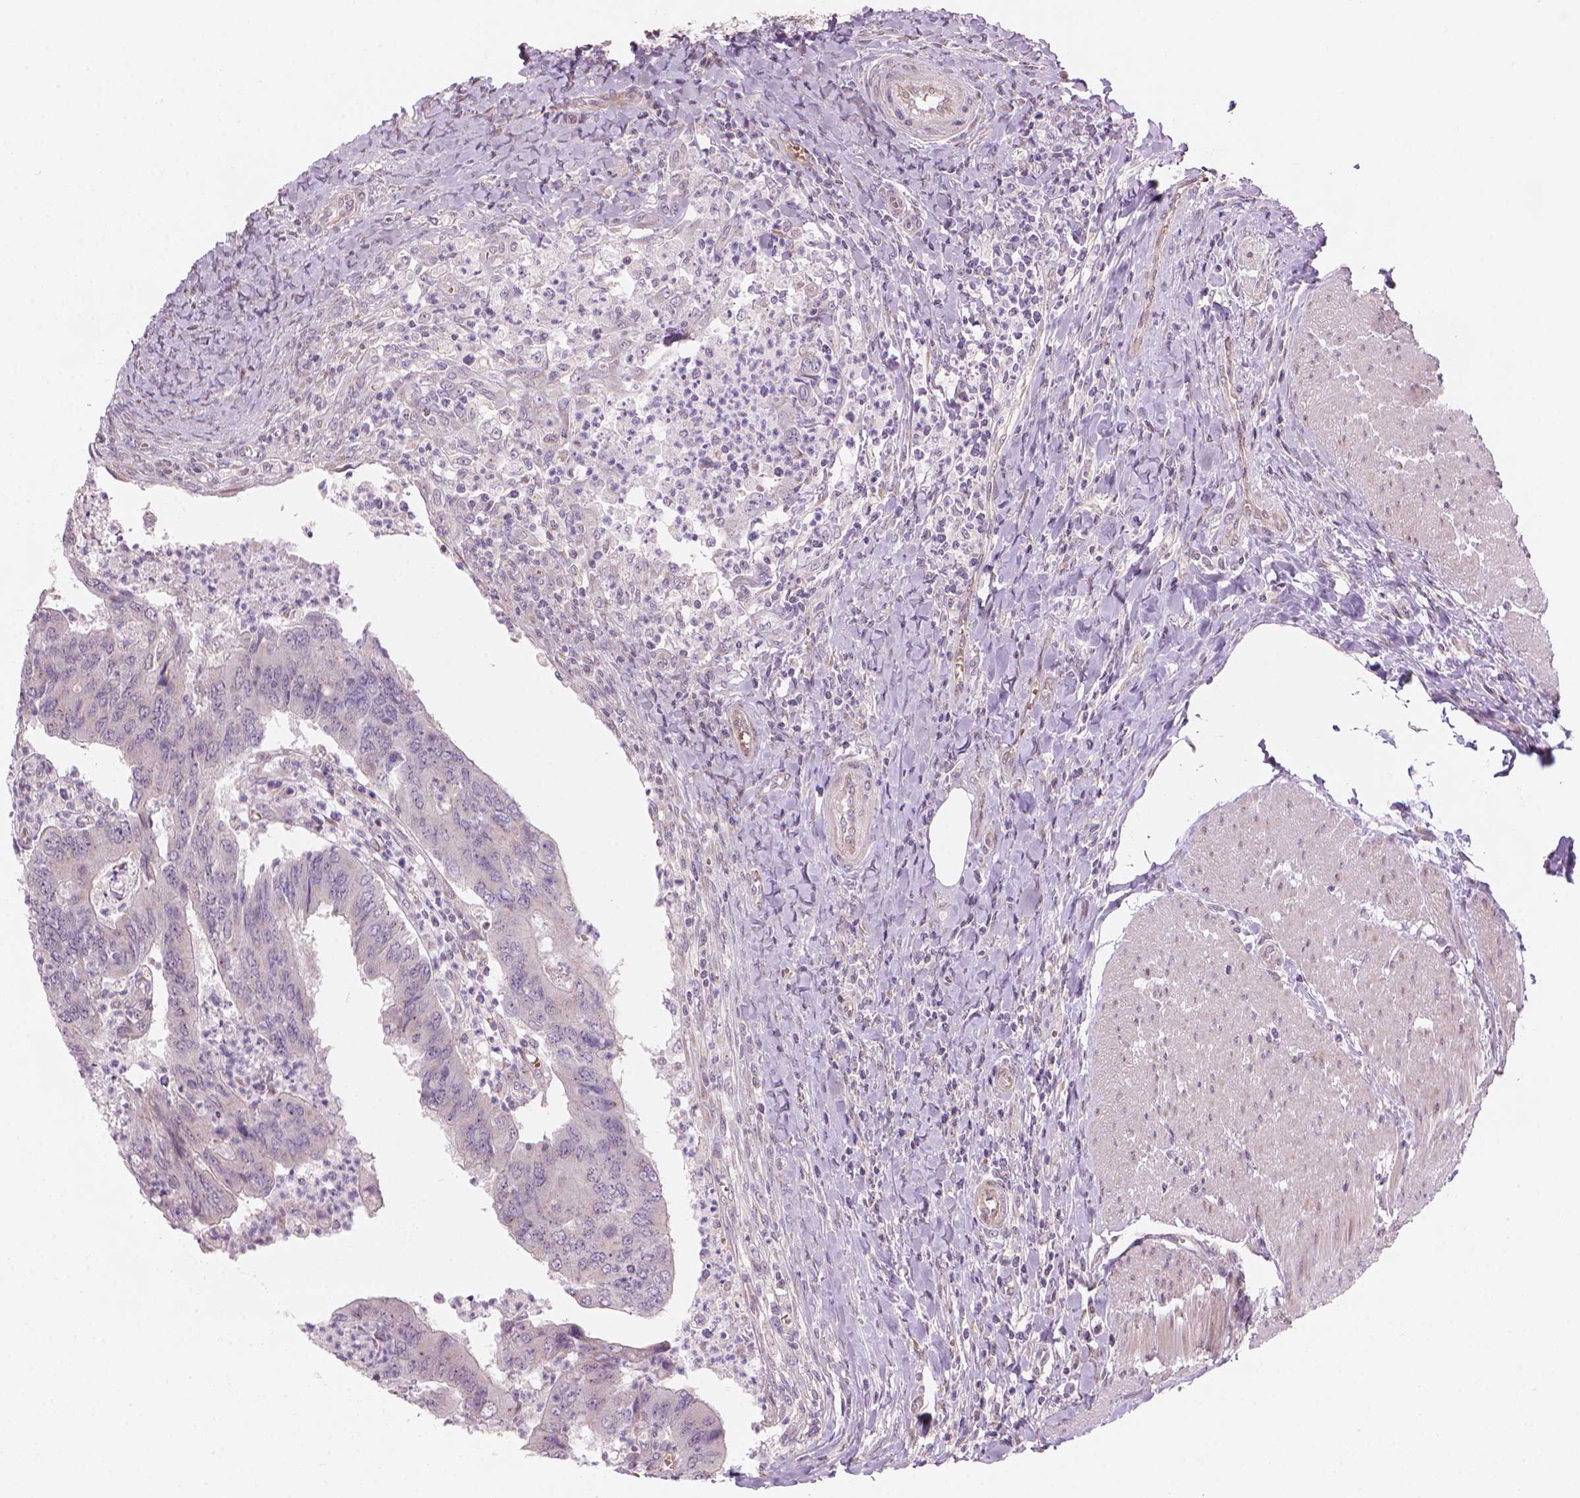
{"staining": {"intensity": "negative", "quantity": "none", "location": "none"}, "tissue": "colorectal cancer", "cell_type": "Tumor cells", "image_type": "cancer", "snomed": [{"axis": "morphology", "description": "Adenocarcinoma, NOS"}, {"axis": "topography", "description": "Colon"}], "caption": "Immunohistochemical staining of colorectal cancer (adenocarcinoma) shows no significant positivity in tumor cells.", "gene": "IFFO1", "patient": {"sex": "female", "age": 67}}